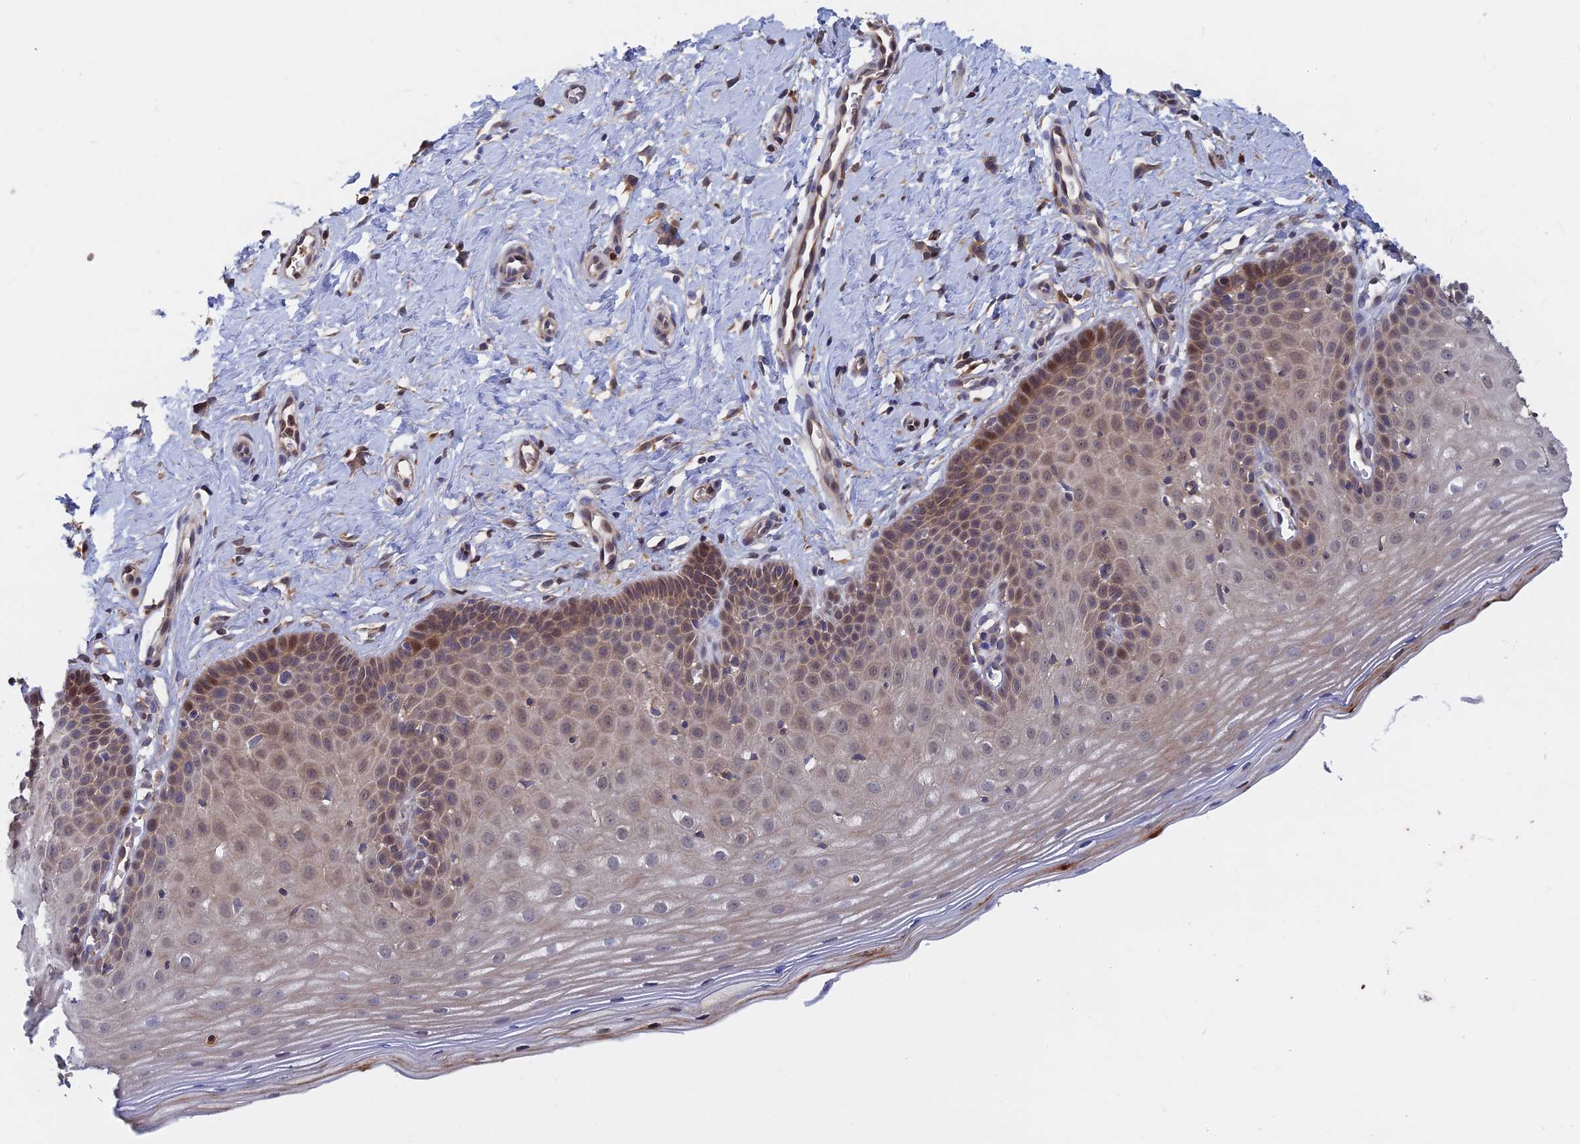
{"staining": {"intensity": "moderate", "quantity": "25%-75%", "location": "cytoplasmic/membranous,nuclear"}, "tissue": "cervix", "cell_type": "Glandular cells", "image_type": "normal", "snomed": [{"axis": "morphology", "description": "Normal tissue, NOS"}, {"axis": "topography", "description": "Cervix"}], "caption": "This is a photomicrograph of immunohistochemistry staining of normal cervix, which shows moderate positivity in the cytoplasmic/membranous,nuclear of glandular cells.", "gene": "BLVRA", "patient": {"sex": "female", "age": 36}}